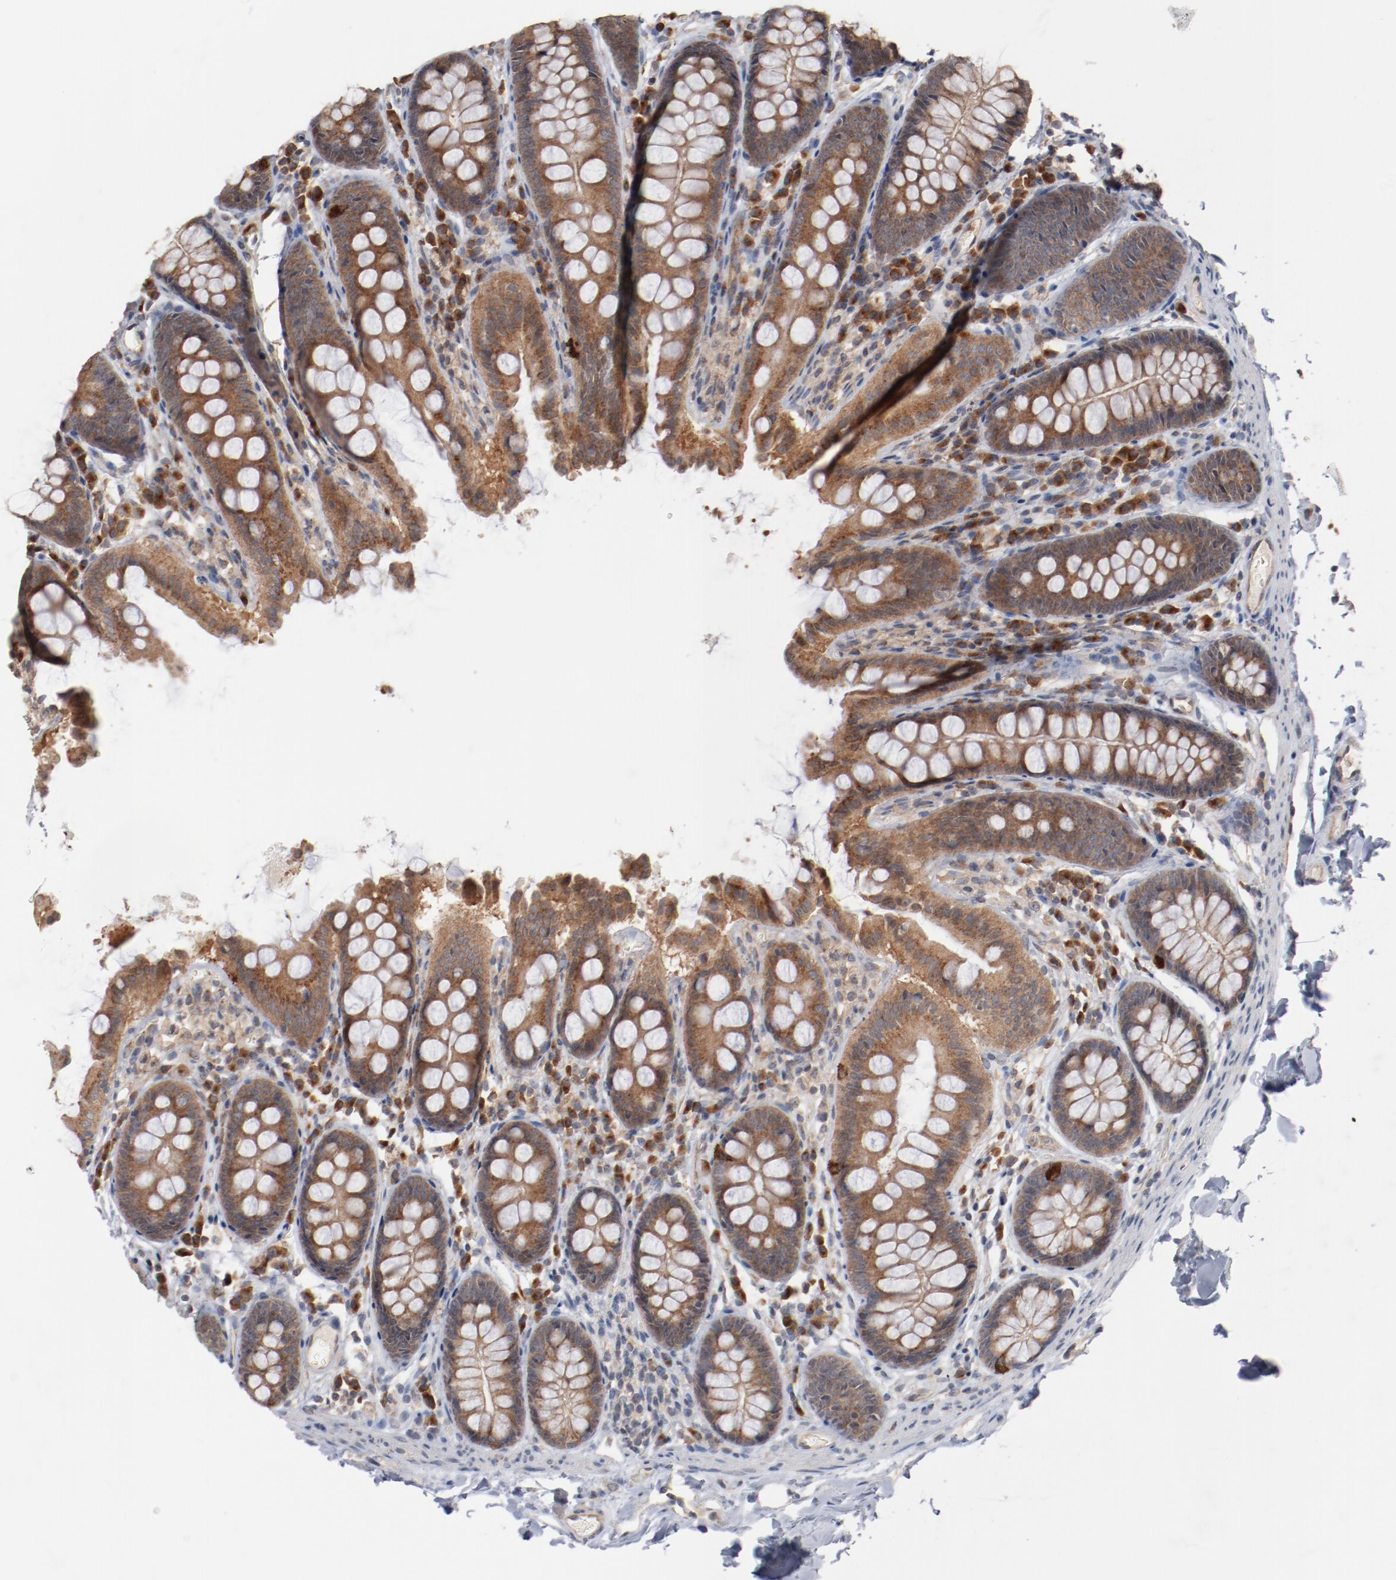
{"staining": {"intensity": "weak", "quantity": ">75%", "location": "cytoplasmic/membranous"}, "tissue": "colon", "cell_type": "Endothelial cells", "image_type": "normal", "snomed": [{"axis": "morphology", "description": "Normal tissue, NOS"}, {"axis": "topography", "description": "Colon"}], "caption": "A brown stain labels weak cytoplasmic/membranous expression of a protein in endothelial cells of benign colon. The protein is shown in brown color, while the nuclei are stained blue.", "gene": "RNASE11", "patient": {"sex": "female", "age": 61}}